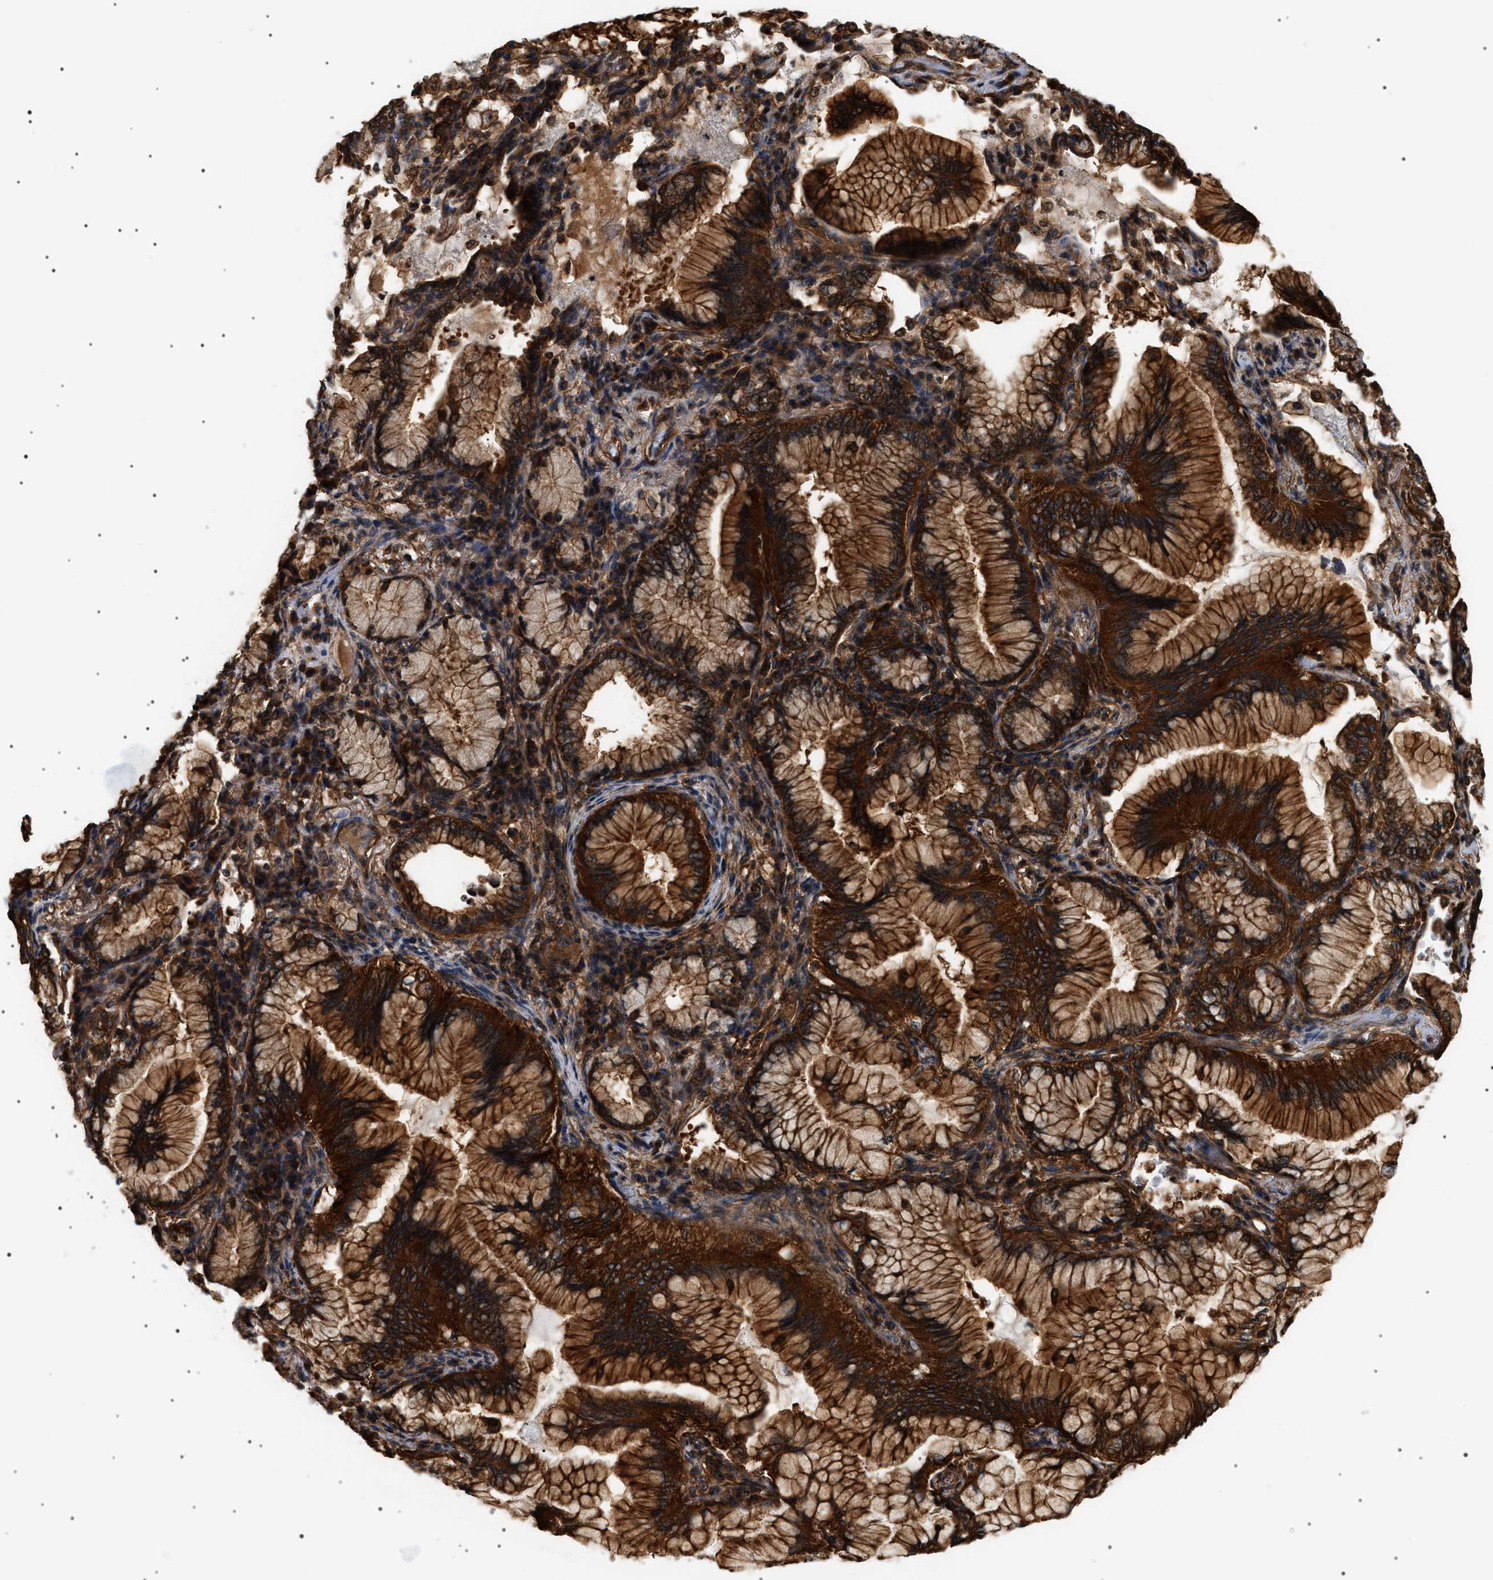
{"staining": {"intensity": "strong", "quantity": ">75%", "location": "cytoplasmic/membranous"}, "tissue": "lung cancer", "cell_type": "Tumor cells", "image_type": "cancer", "snomed": [{"axis": "morphology", "description": "Adenocarcinoma, NOS"}, {"axis": "topography", "description": "Lung"}], "caption": "Approximately >75% of tumor cells in lung cancer (adenocarcinoma) show strong cytoplasmic/membranous protein staining as visualized by brown immunohistochemical staining.", "gene": "SH3GLB2", "patient": {"sex": "female", "age": 70}}